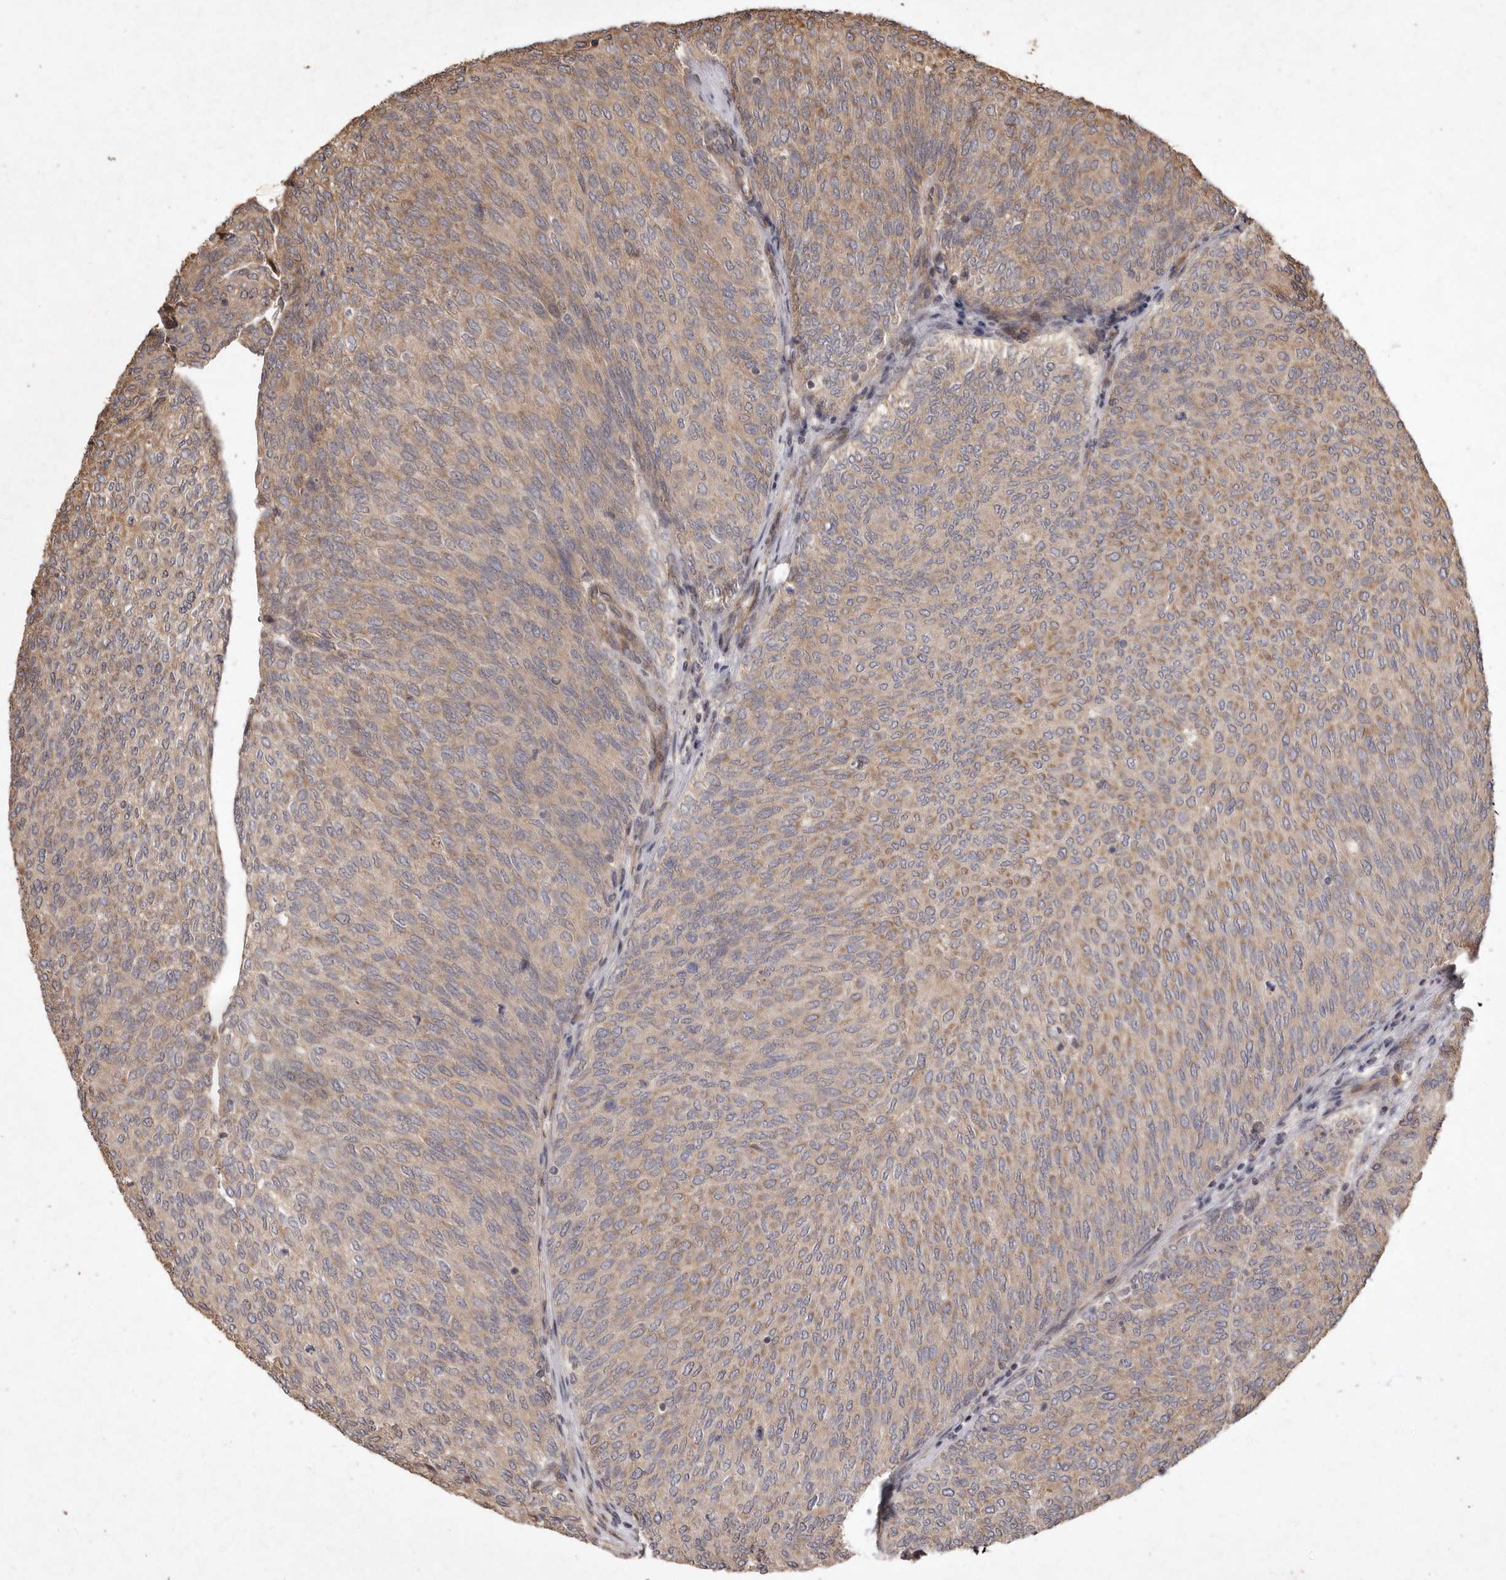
{"staining": {"intensity": "moderate", "quantity": ">75%", "location": "cytoplasmic/membranous"}, "tissue": "urothelial cancer", "cell_type": "Tumor cells", "image_type": "cancer", "snomed": [{"axis": "morphology", "description": "Urothelial carcinoma, Low grade"}, {"axis": "topography", "description": "Urinary bladder"}], "caption": "Moderate cytoplasmic/membranous protein staining is present in approximately >75% of tumor cells in urothelial cancer.", "gene": "SEMA3A", "patient": {"sex": "female", "age": 79}}